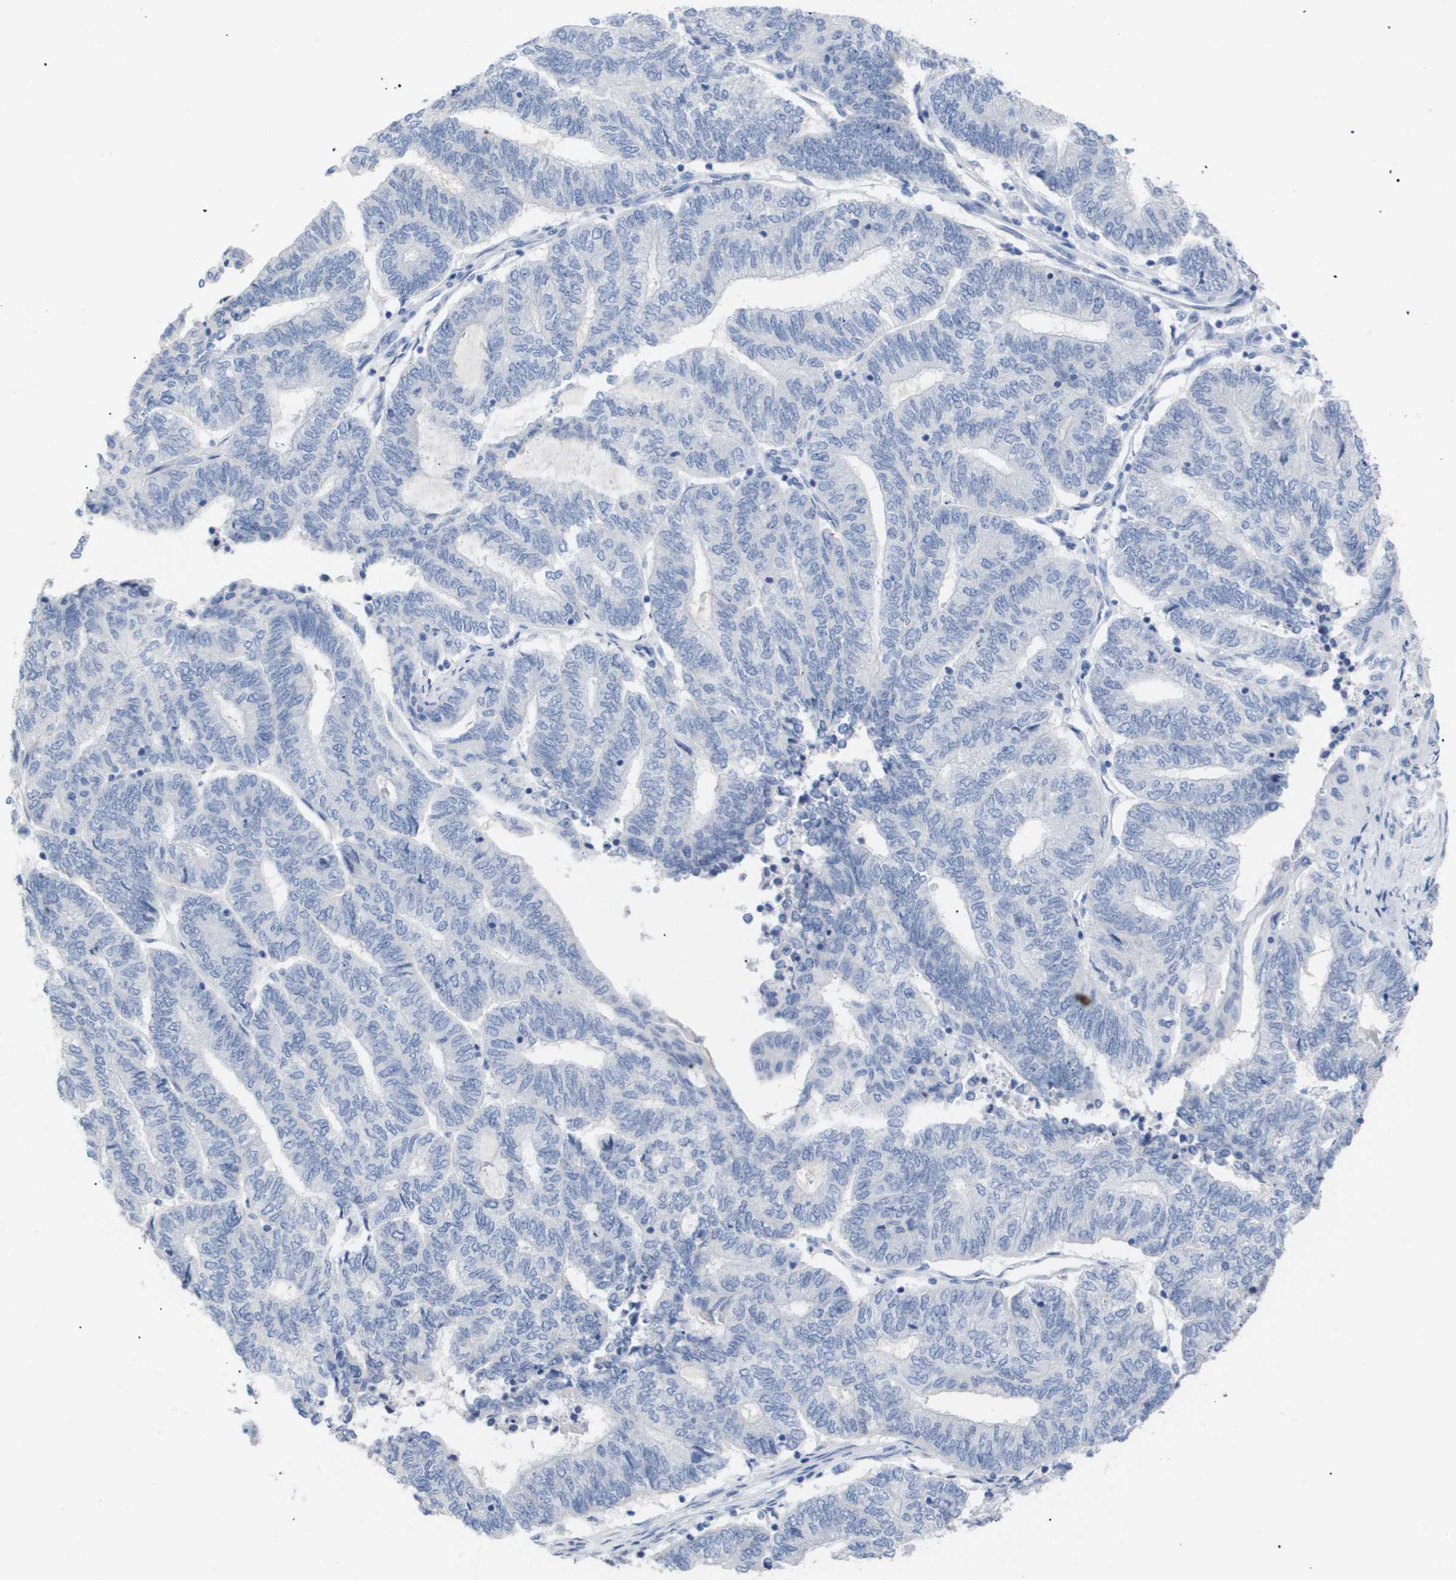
{"staining": {"intensity": "negative", "quantity": "none", "location": "none"}, "tissue": "endometrial cancer", "cell_type": "Tumor cells", "image_type": "cancer", "snomed": [{"axis": "morphology", "description": "Adenocarcinoma, NOS"}, {"axis": "topography", "description": "Uterus"}, {"axis": "topography", "description": "Endometrium"}], "caption": "Human endometrial cancer stained for a protein using immunohistochemistry displays no expression in tumor cells.", "gene": "CAV3", "patient": {"sex": "female", "age": 70}}